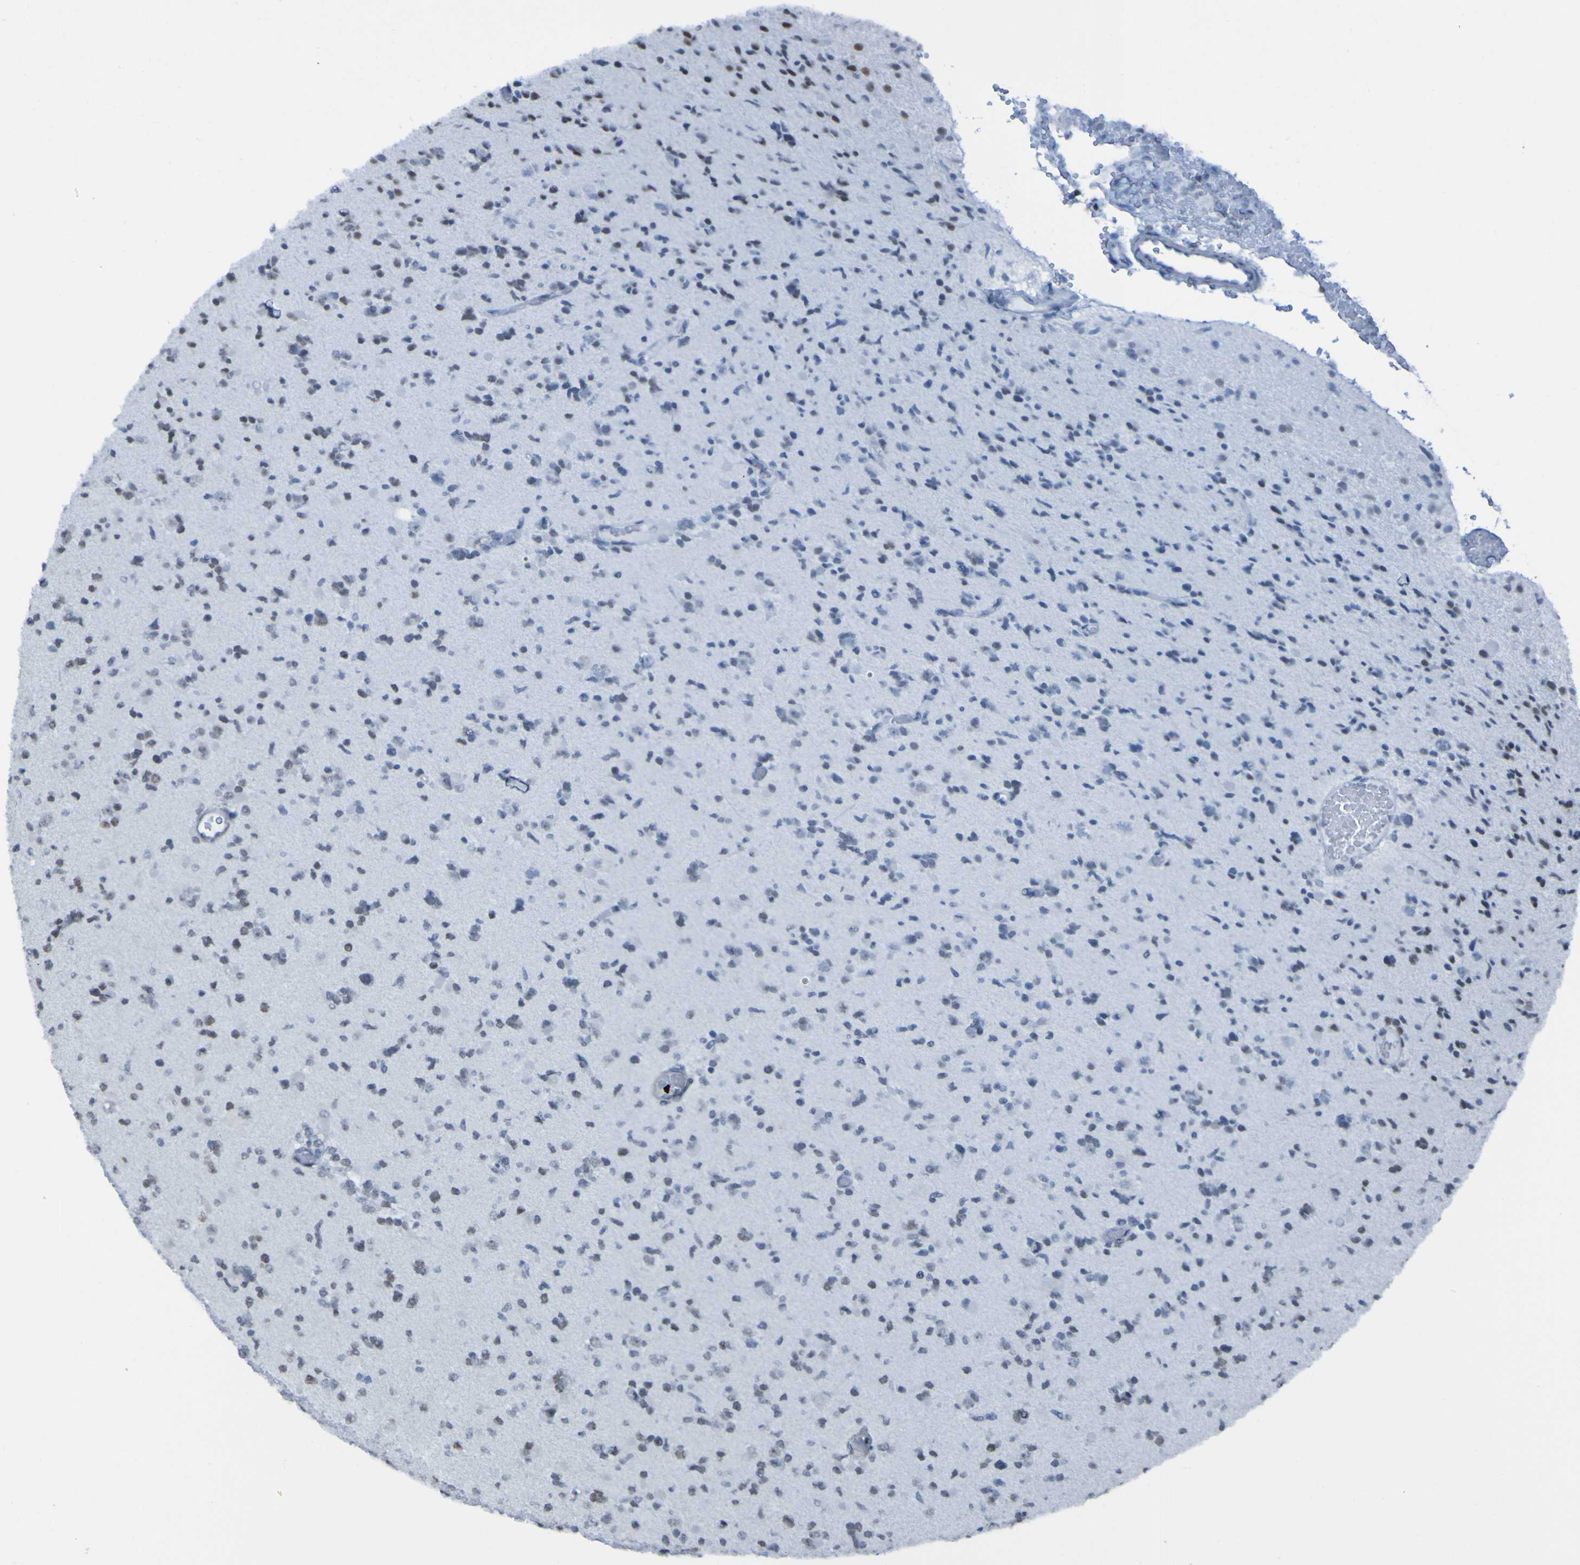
{"staining": {"intensity": "moderate", "quantity": "<25%", "location": "nuclear"}, "tissue": "glioma", "cell_type": "Tumor cells", "image_type": "cancer", "snomed": [{"axis": "morphology", "description": "Glioma, malignant, Low grade"}, {"axis": "topography", "description": "Brain"}], "caption": "High-power microscopy captured an IHC image of glioma, revealing moderate nuclear positivity in about <25% of tumor cells. (Stains: DAB (3,3'-diaminobenzidine) in brown, nuclei in blue, Microscopy: brightfield microscopy at high magnification).", "gene": "PHF2", "patient": {"sex": "female", "age": 22}}